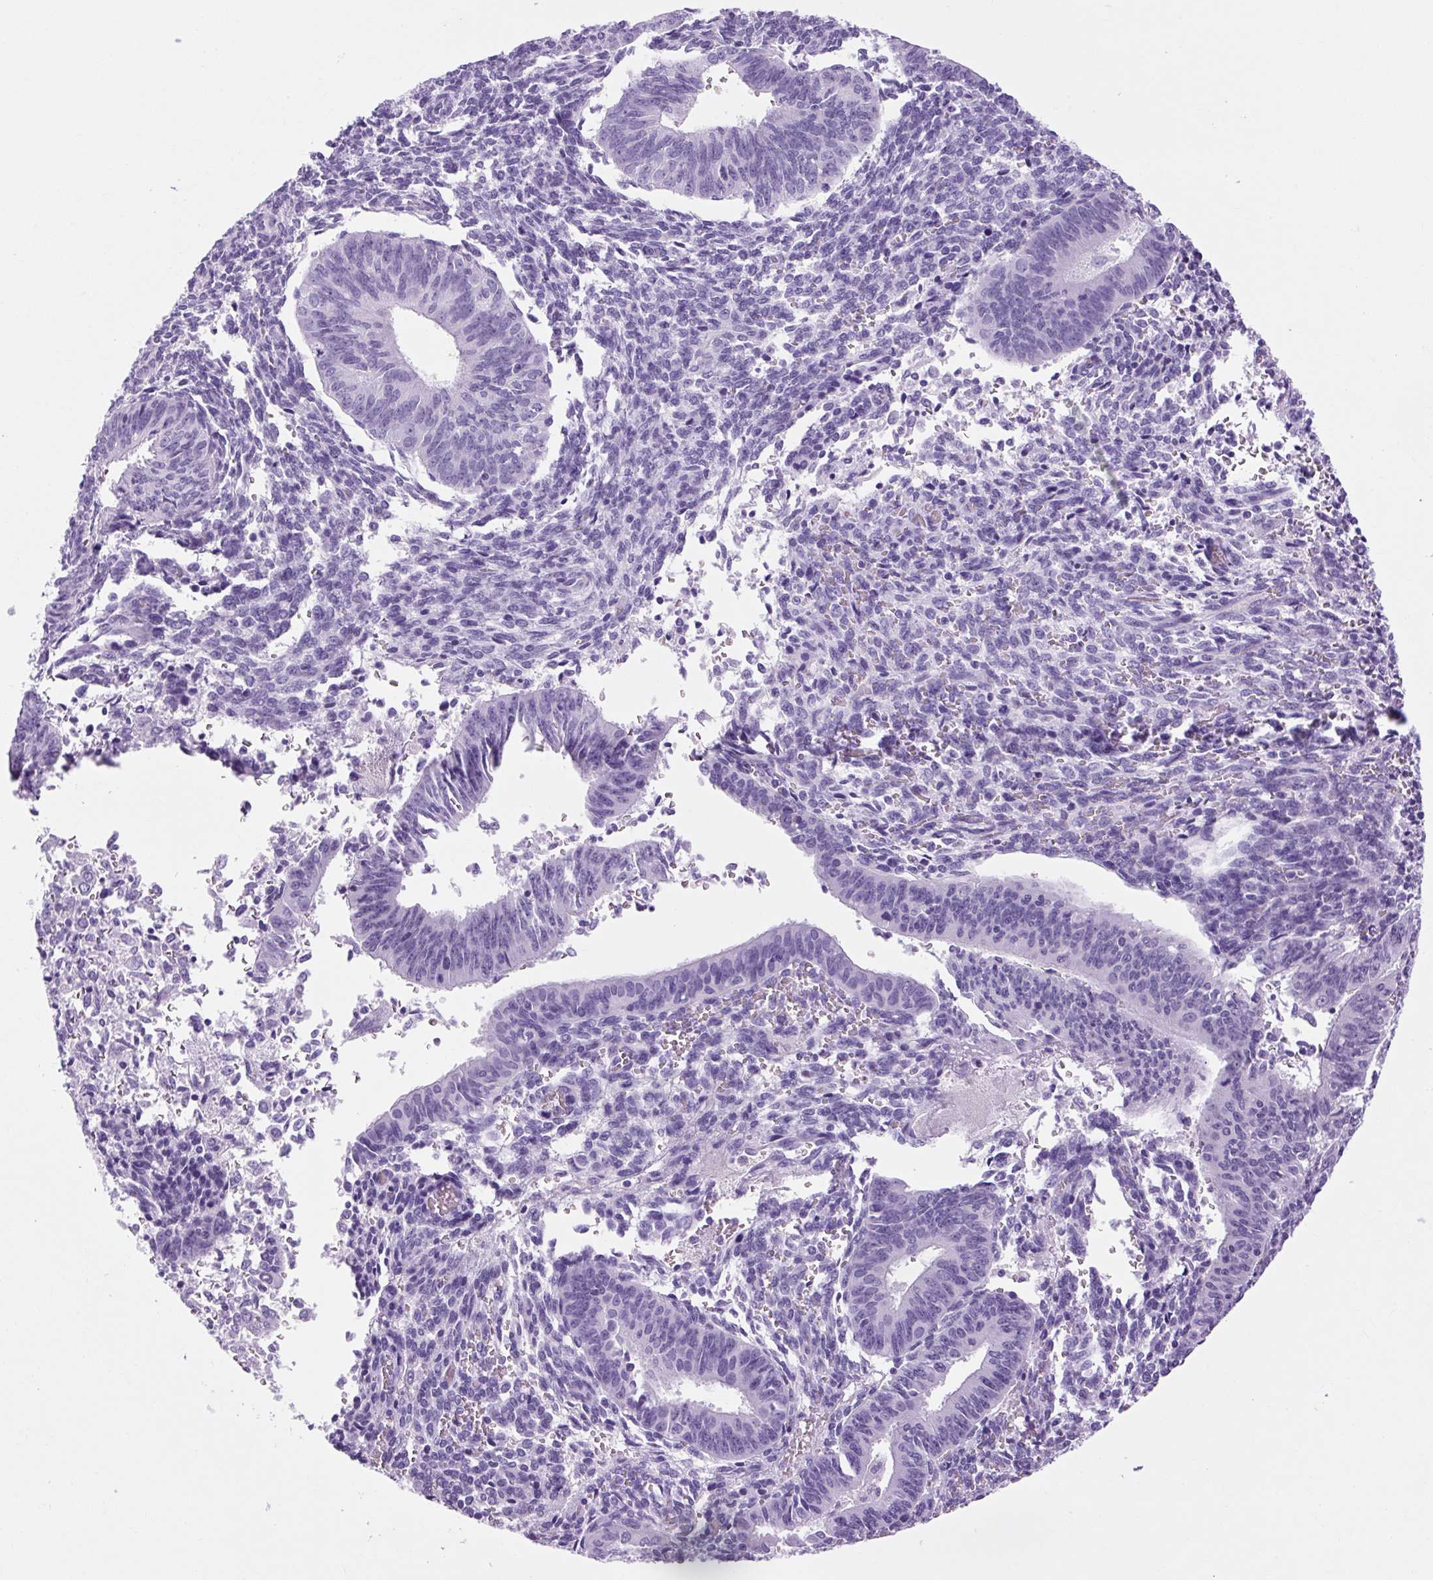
{"staining": {"intensity": "negative", "quantity": "none", "location": "none"}, "tissue": "endometrial cancer", "cell_type": "Tumor cells", "image_type": "cancer", "snomed": [{"axis": "morphology", "description": "Adenocarcinoma, NOS"}, {"axis": "topography", "description": "Endometrium"}], "caption": "This micrograph is of endometrial cancer stained with immunohistochemistry to label a protein in brown with the nuclei are counter-stained blue. There is no staining in tumor cells.", "gene": "OOEP", "patient": {"sex": "female", "age": 50}}